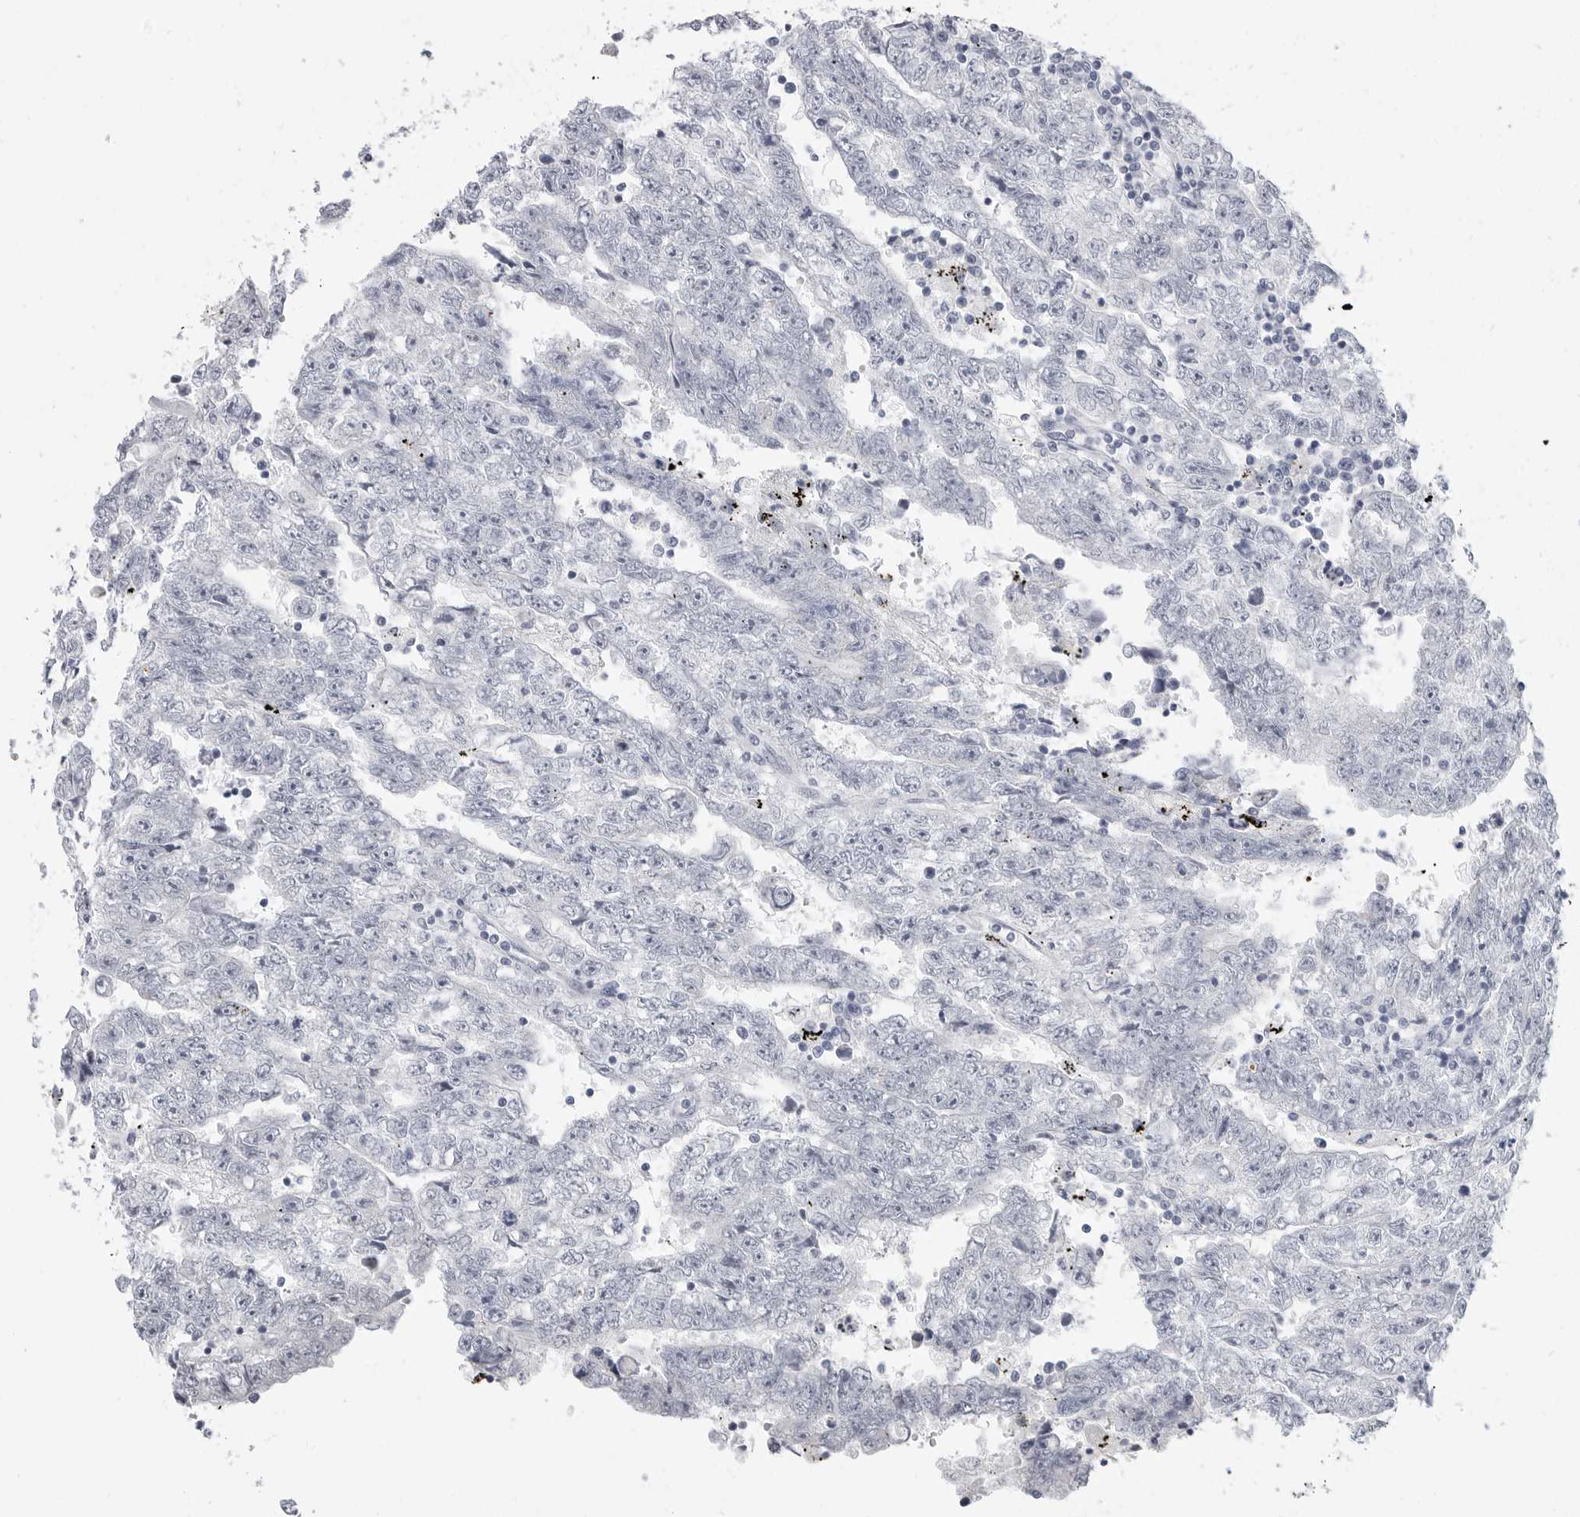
{"staining": {"intensity": "negative", "quantity": "none", "location": "none"}, "tissue": "testis cancer", "cell_type": "Tumor cells", "image_type": "cancer", "snomed": [{"axis": "morphology", "description": "Carcinoma, Embryonal, NOS"}, {"axis": "topography", "description": "Testis"}], "caption": "Human testis cancer stained for a protein using immunohistochemistry shows no positivity in tumor cells.", "gene": "PLN", "patient": {"sex": "male", "age": 25}}